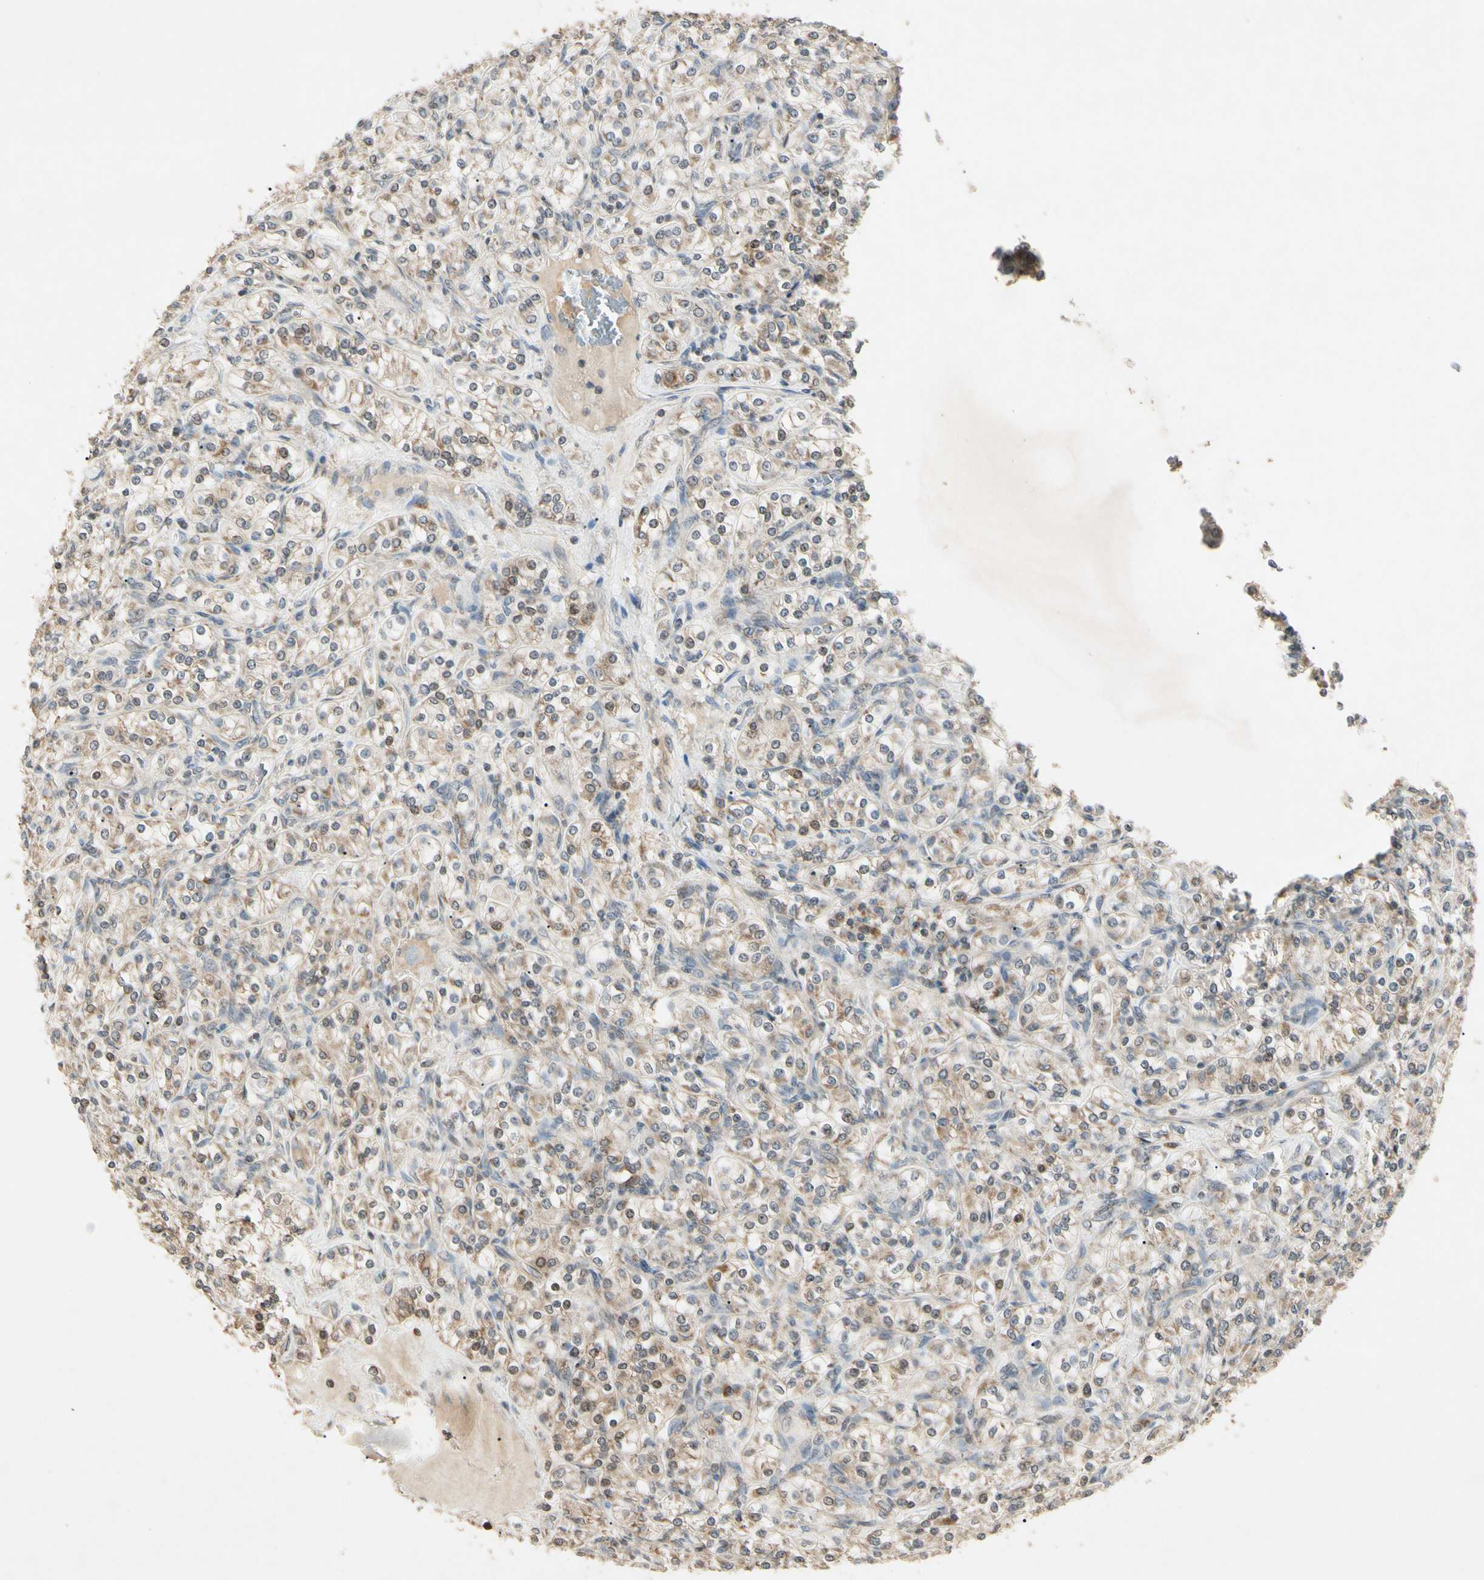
{"staining": {"intensity": "weak", "quantity": ">75%", "location": "cytoplasmic/membranous,nuclear"}, "tissue": "renal cancer", "cell_type": "Tumor cells", "image_type": "cancer", "snomed": [{"axis": "morphology", "description": "Adenocarcinoma, NOS"}, {"axis": "topography", "description": "Kidney"}], "caption": "Immunohistochemical staining of renal cancer shows low levels of weak cytoplasmic/membranous and nuclear protein expression in approximately >75% of tumor cells. The protein is shown in brown color, while the nuclei are stained blue.", "gene": "PRDX5", "patient": {"sex": "male", "age": 77}}